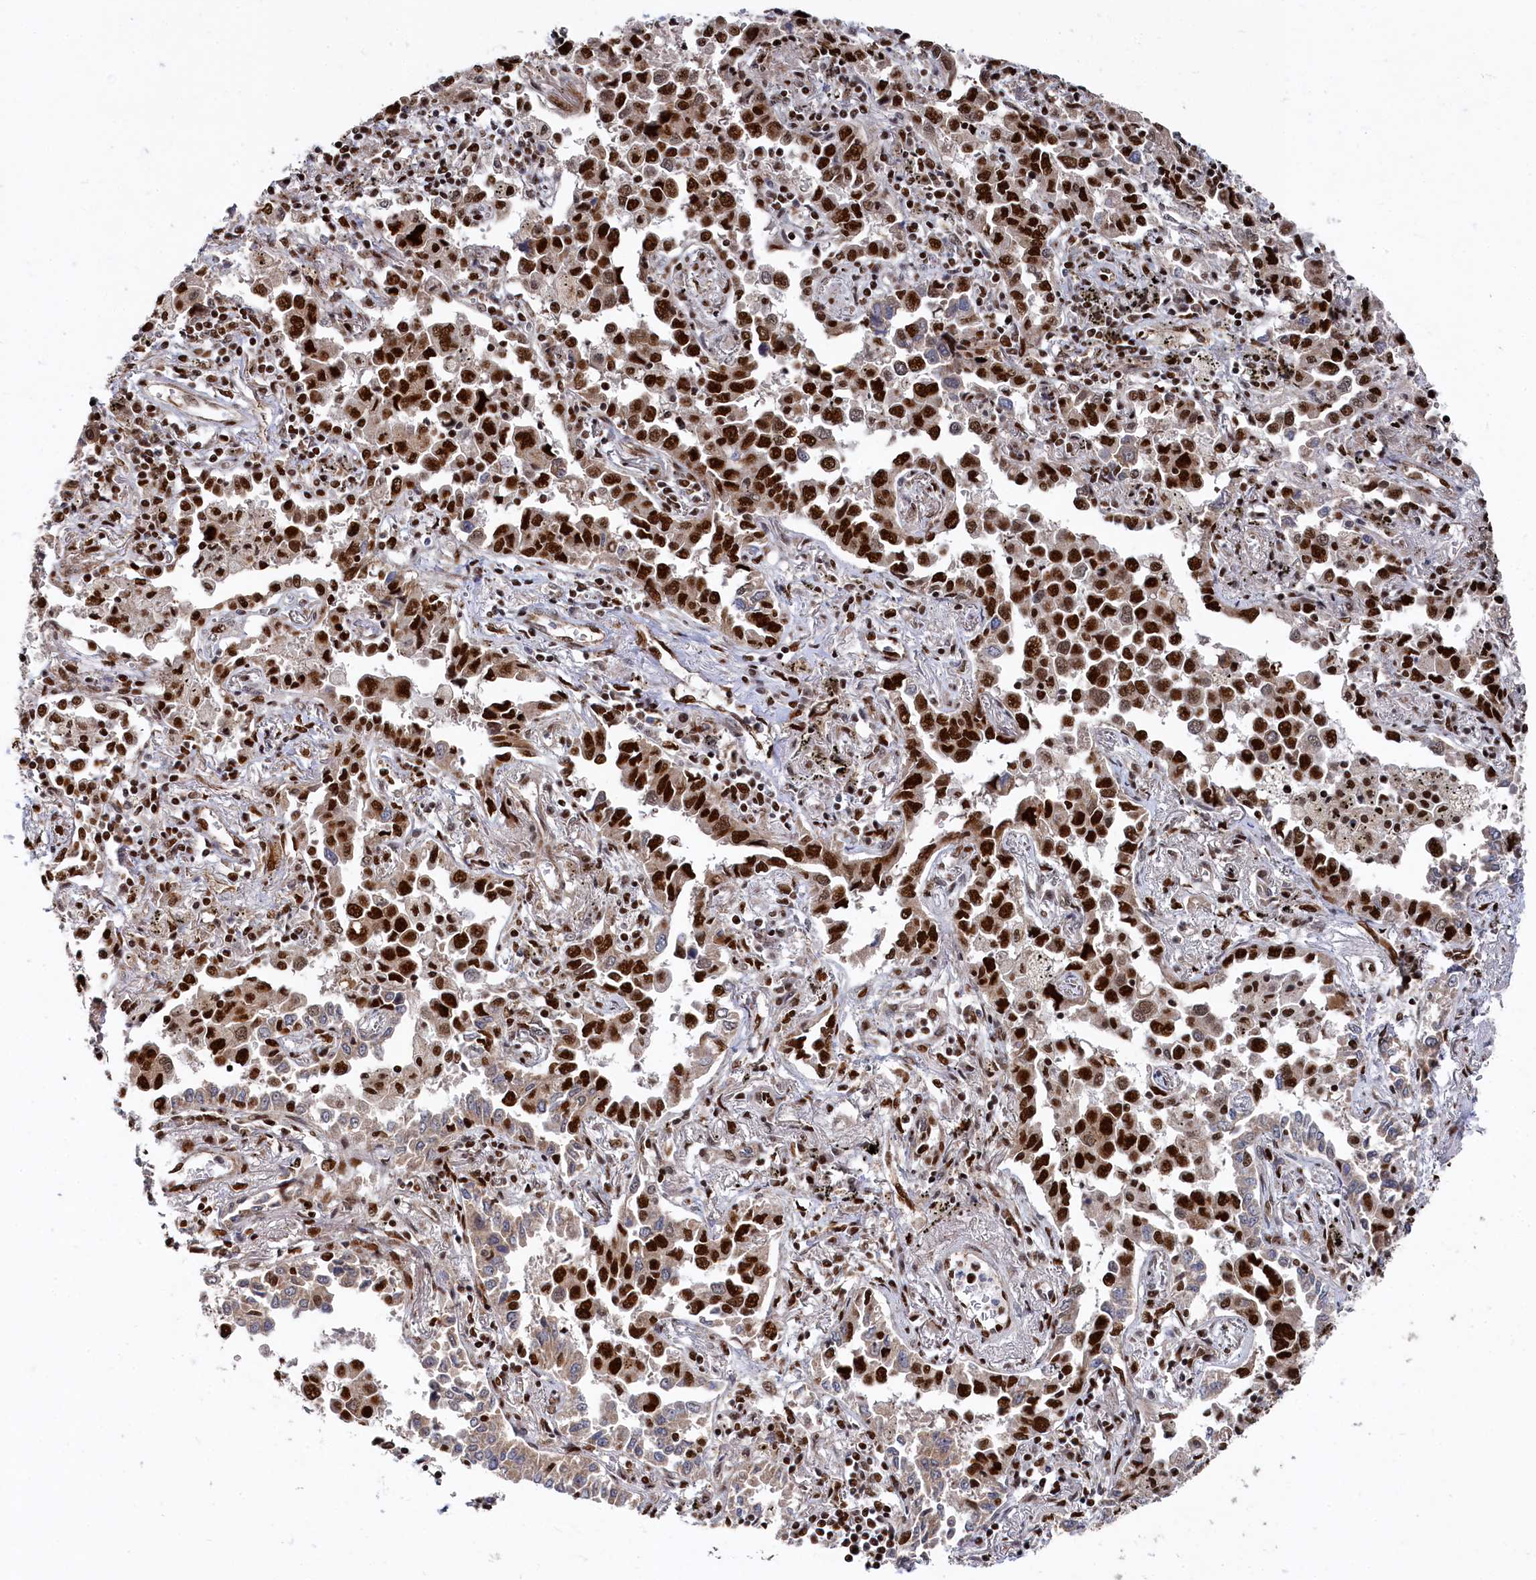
{"staining": {"intensity": "strong", "quantity": ">75%", "location": "nuclear"}, "tissue": "lung cancer", "cell_type": "Tumor cells", "image_type": "cancer", "snomed": [{"axis": "morphology", "description": "Adenocarcinoma, NOS"}, {"axis": "topography", "description": "Lung"}], "caption": "Strong nuclear staining is seen in about >75% of tumor cells in adenocarcinoma (lung). The protein of interest is stained brown, and the nuclei are stained in blue (DAB IHC with brightfield microscopy, high magnification).", "gene": "BUB3", "patient": {"sex": "male", "age": 67}}